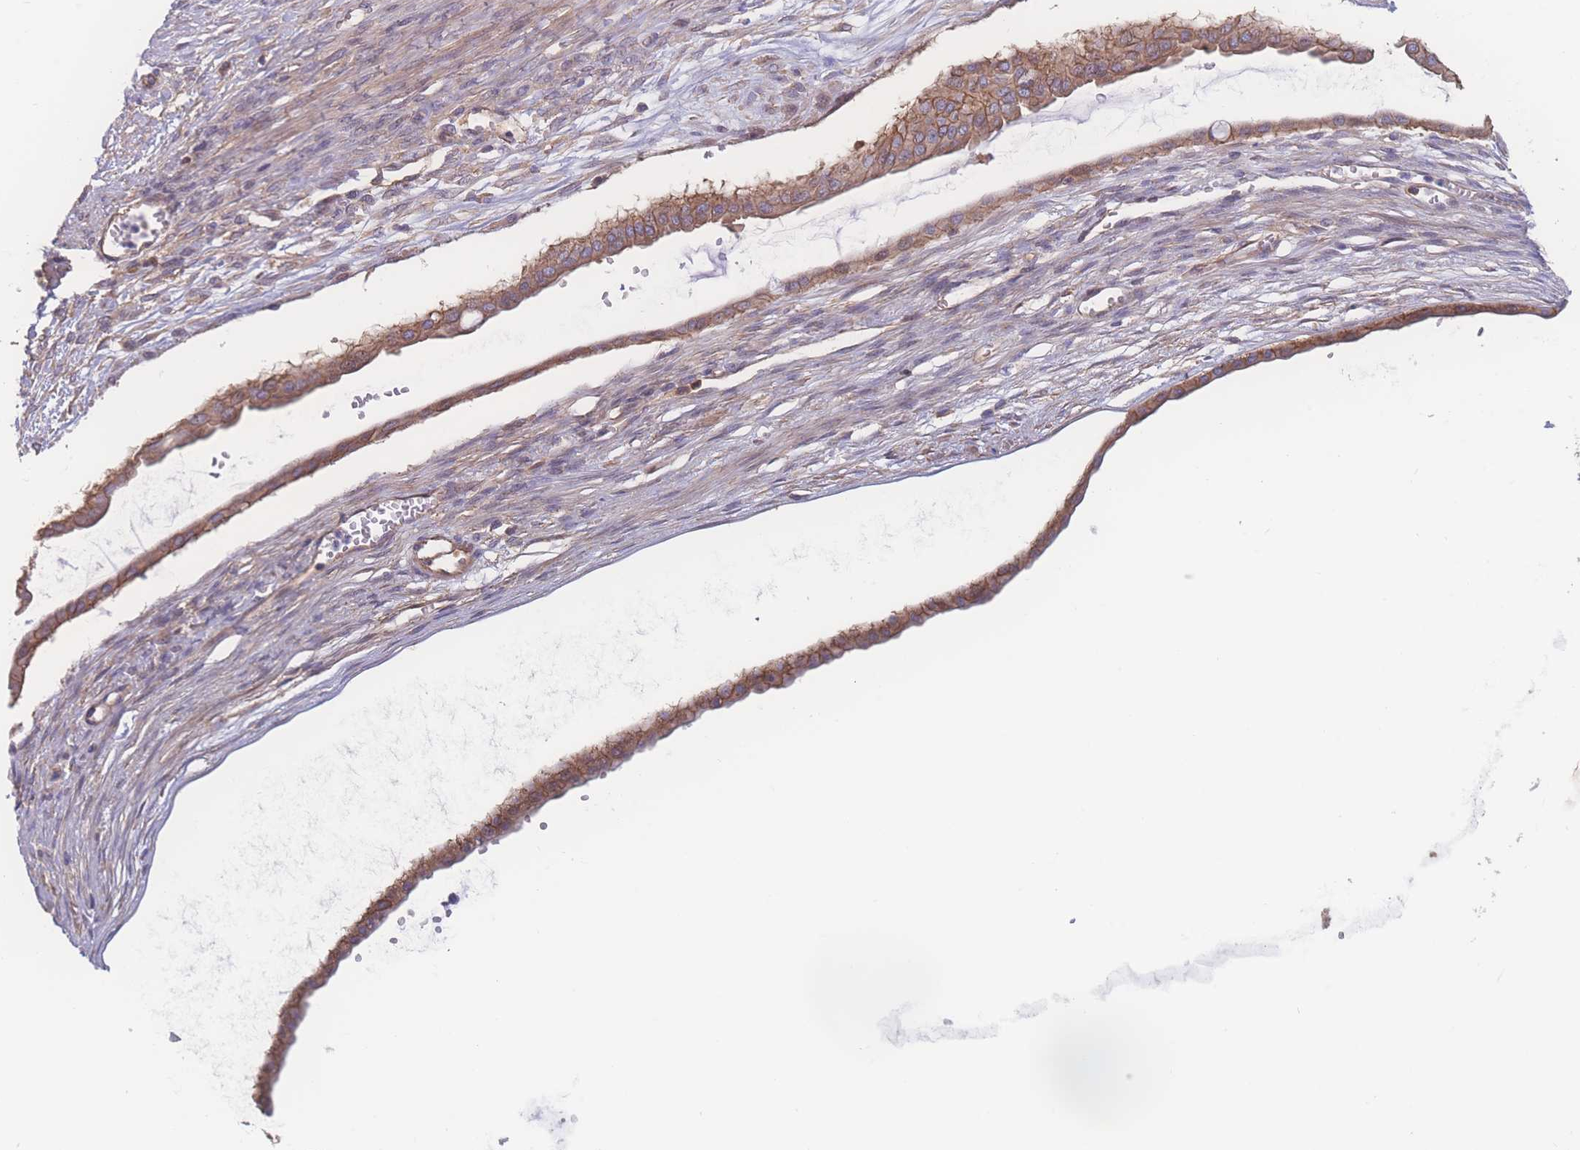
{"staining": {"intensity": "moderate", "quantity": ">75%", "location": "cytoplasmic/membranous"}, "tissue": "ovarian cancer", "cell_type": "Tumor cells", "image_type": "cancer", "snomed": [{"axis": "morphology", "description": "Cystadenocarcinoma, mucinous, NOS"}, {"axis": "topography", "description": "Ovary"}], "caption": "Protein analysis of mucinous cystadenocarcinoma (ovarian) tissue demonstrates moderate cytoplasmic/membranous expression in about >75% of tumor cells.", "gene": "CFAP97", "patient": {"sex": "female", "age": 73}}